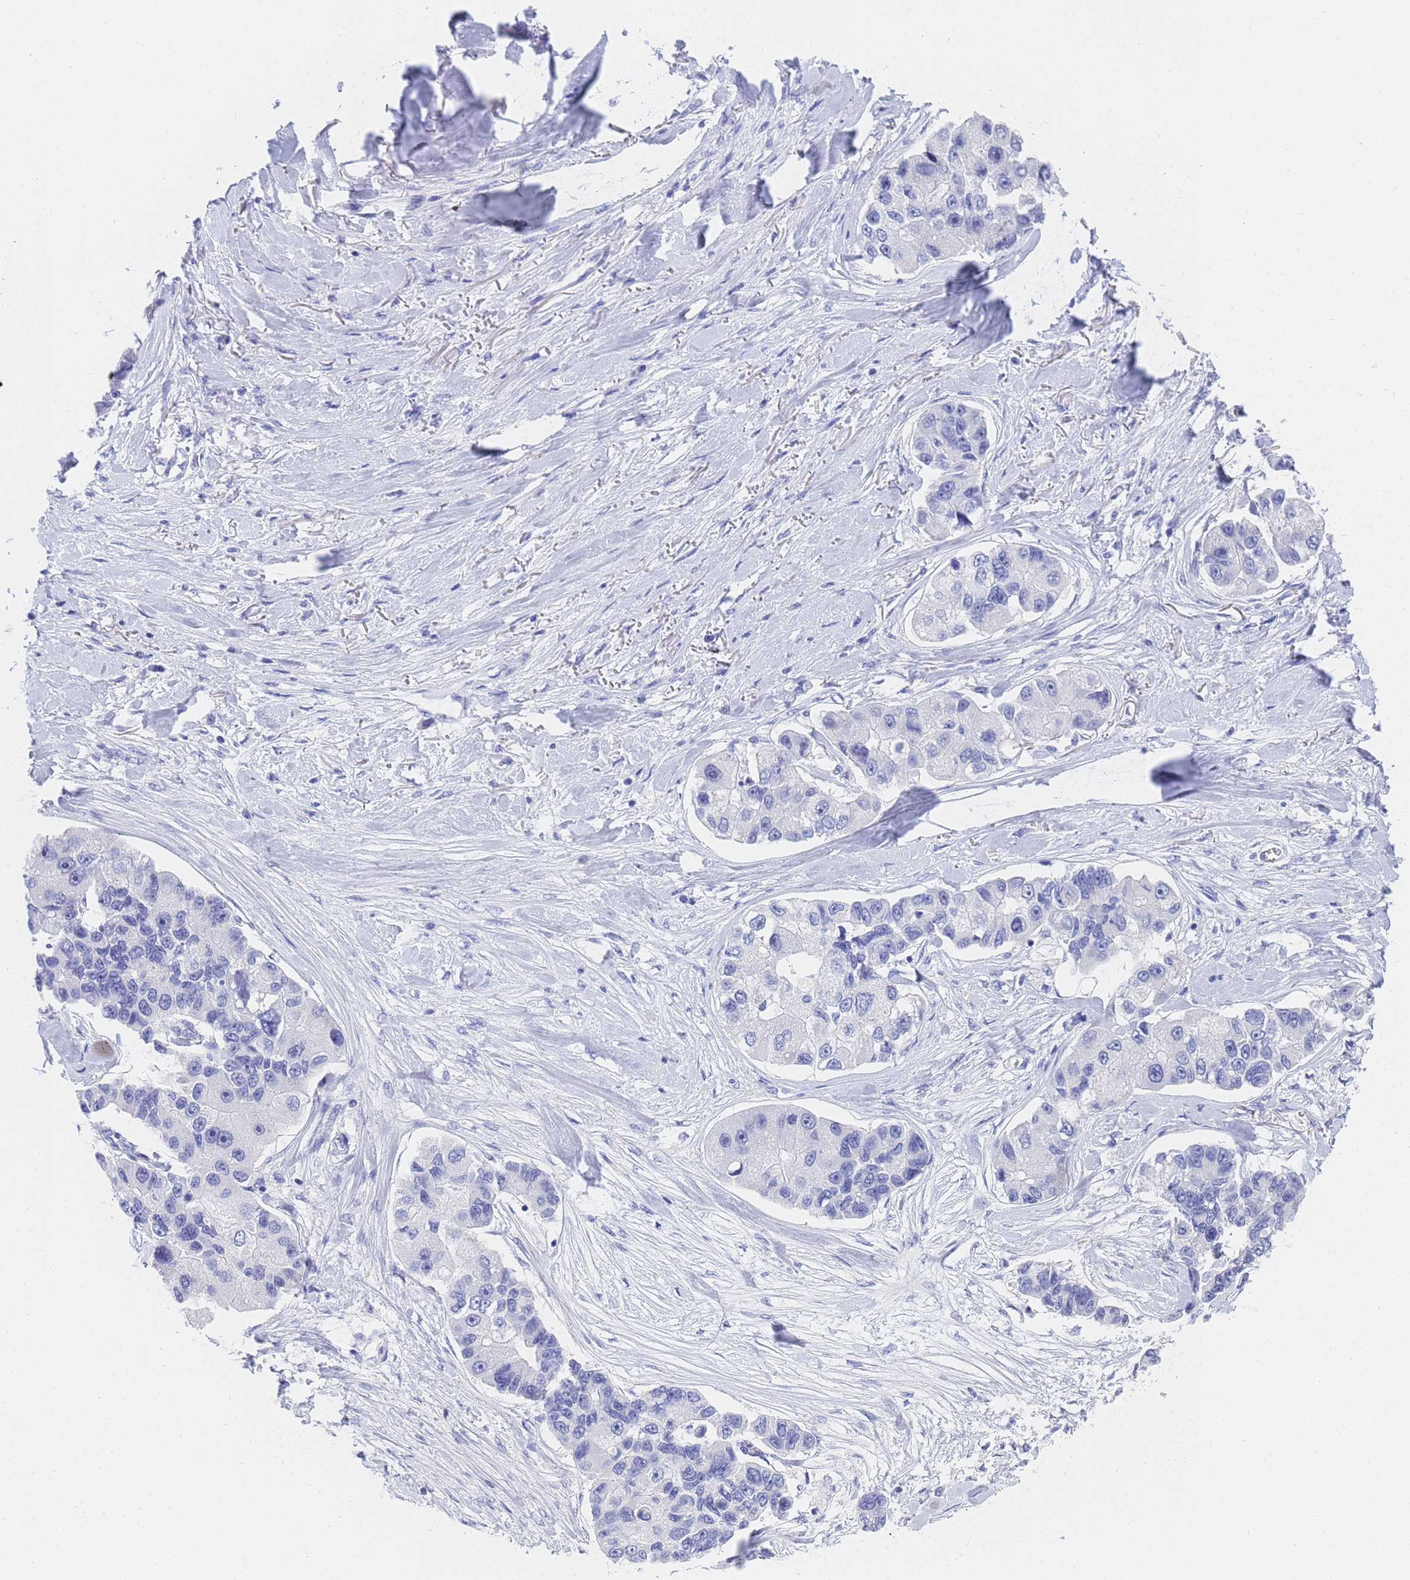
{"staining": {"intensity": "negative", "quantity": "none", "location": "none"}, "tissue": "lung cancer", "cell_type": "Tumor cells", "image_type": "cancer", "snomed": [{"axis": "morphology", "description": "Adenocarcinoma, NOS"}, {"axis": "topography", "description": "Lung"}], "caption": "This image is of adenocarcinoma (lung) stained with IHC to label a protein in brown with the nuclei are counter-stained blue. There is no positivity in tumor cells.", "gene": "STATH", "patient": {"sex": "female", "age": 54}}